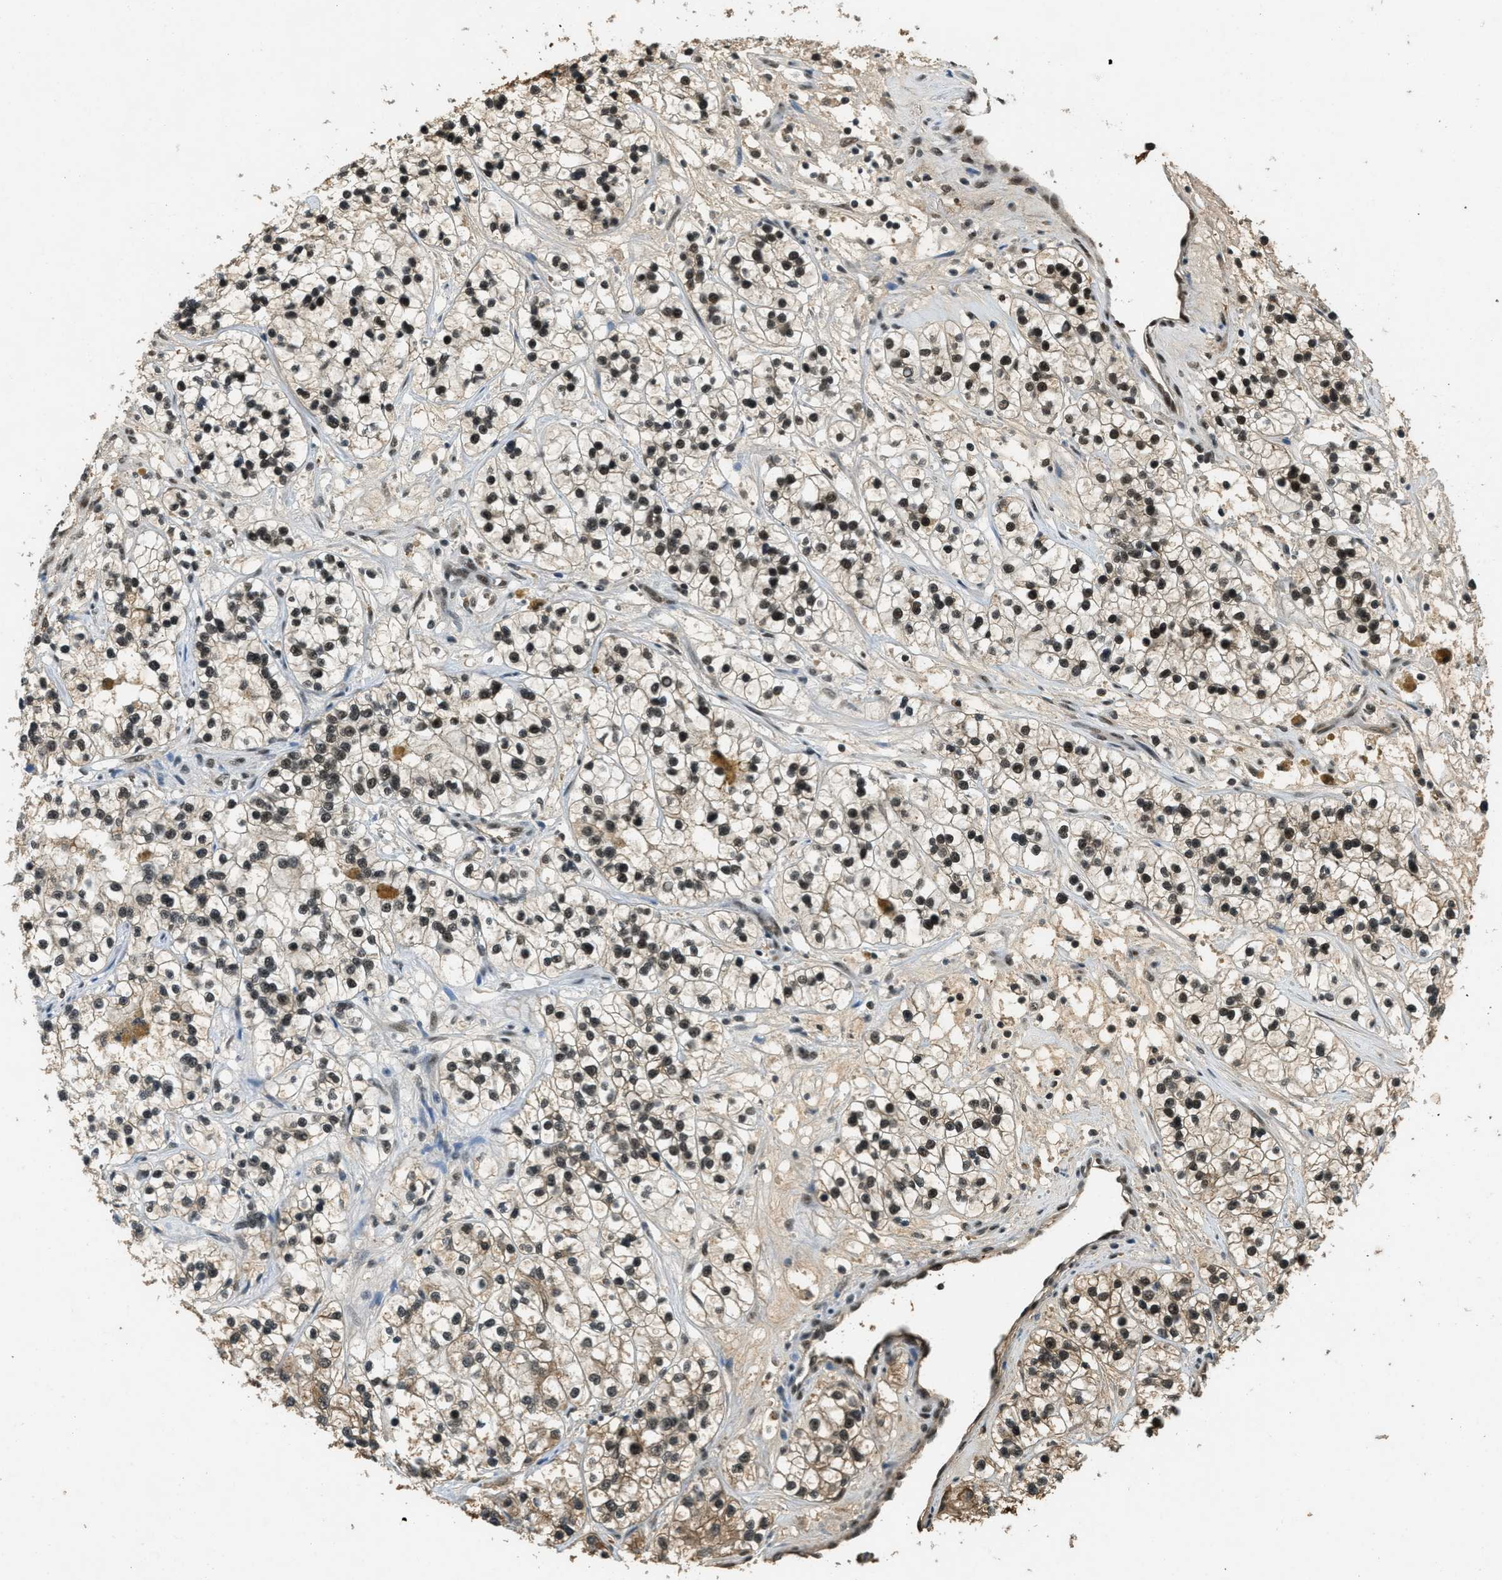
{"staining": {"intensity": "strong", "quantity": ">75%", "location": "cytoplasmic/membranous,nuclear"}, "tissue": "renal cancer", "cell_type": "Tumor cells", "image_type": "cancer", "snomed": [{"axis": "morphology", "description": "Adenocarcinoma, NOS"}, {"axis": "topography", "description": "Kidney"}], "caption": "There is high levels of strong cytoplasmic/membranous and nuclear expression in tumor cells of renal cancer (adenocarcinoma), as demonstrated by immunohistochemical staining (brown color).", "gene": "ZNF148", "patient": {"sex": "female", "age": 57}}